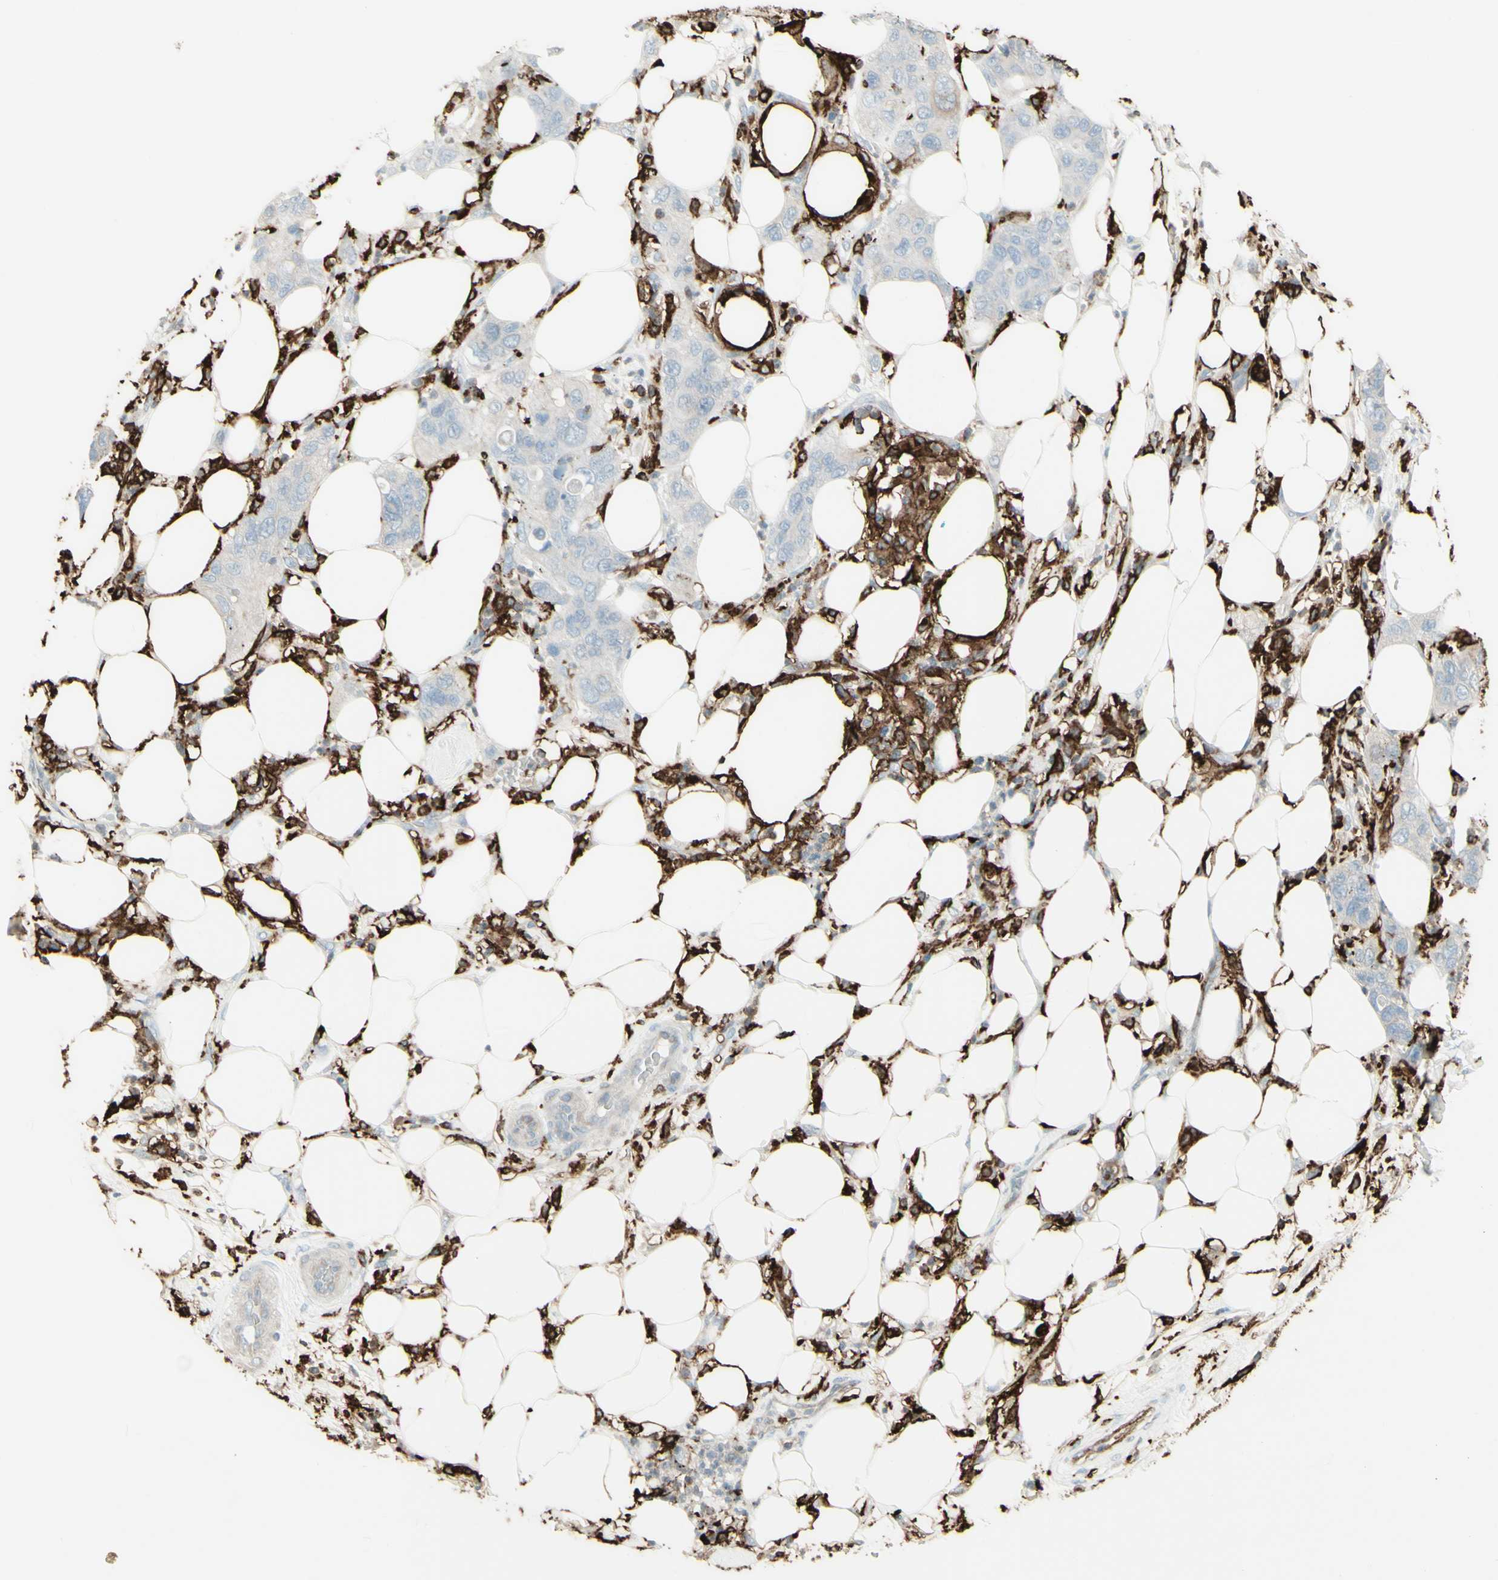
{"staining": {"intensity": "negative", "quantity": "none", "location": "none"}, "tissue": "pancreatic cancer", "cell_type": "Tumor cells", "image_type": "cancer", "snomed": [{"axis": "morphology", "description": "Adenocarcinoma, NOS"}, {"axis": "topography", "description": "Pancreas"}], "caption": "Immunohistochemistry photomicrograph of human pancreatic adenocarcinoma stained for a protein (brown), which demonstrates no positivity in tumor cells.", "gene": "HLA-DPB1", "patient": {"sex": "female", "age": 71}}